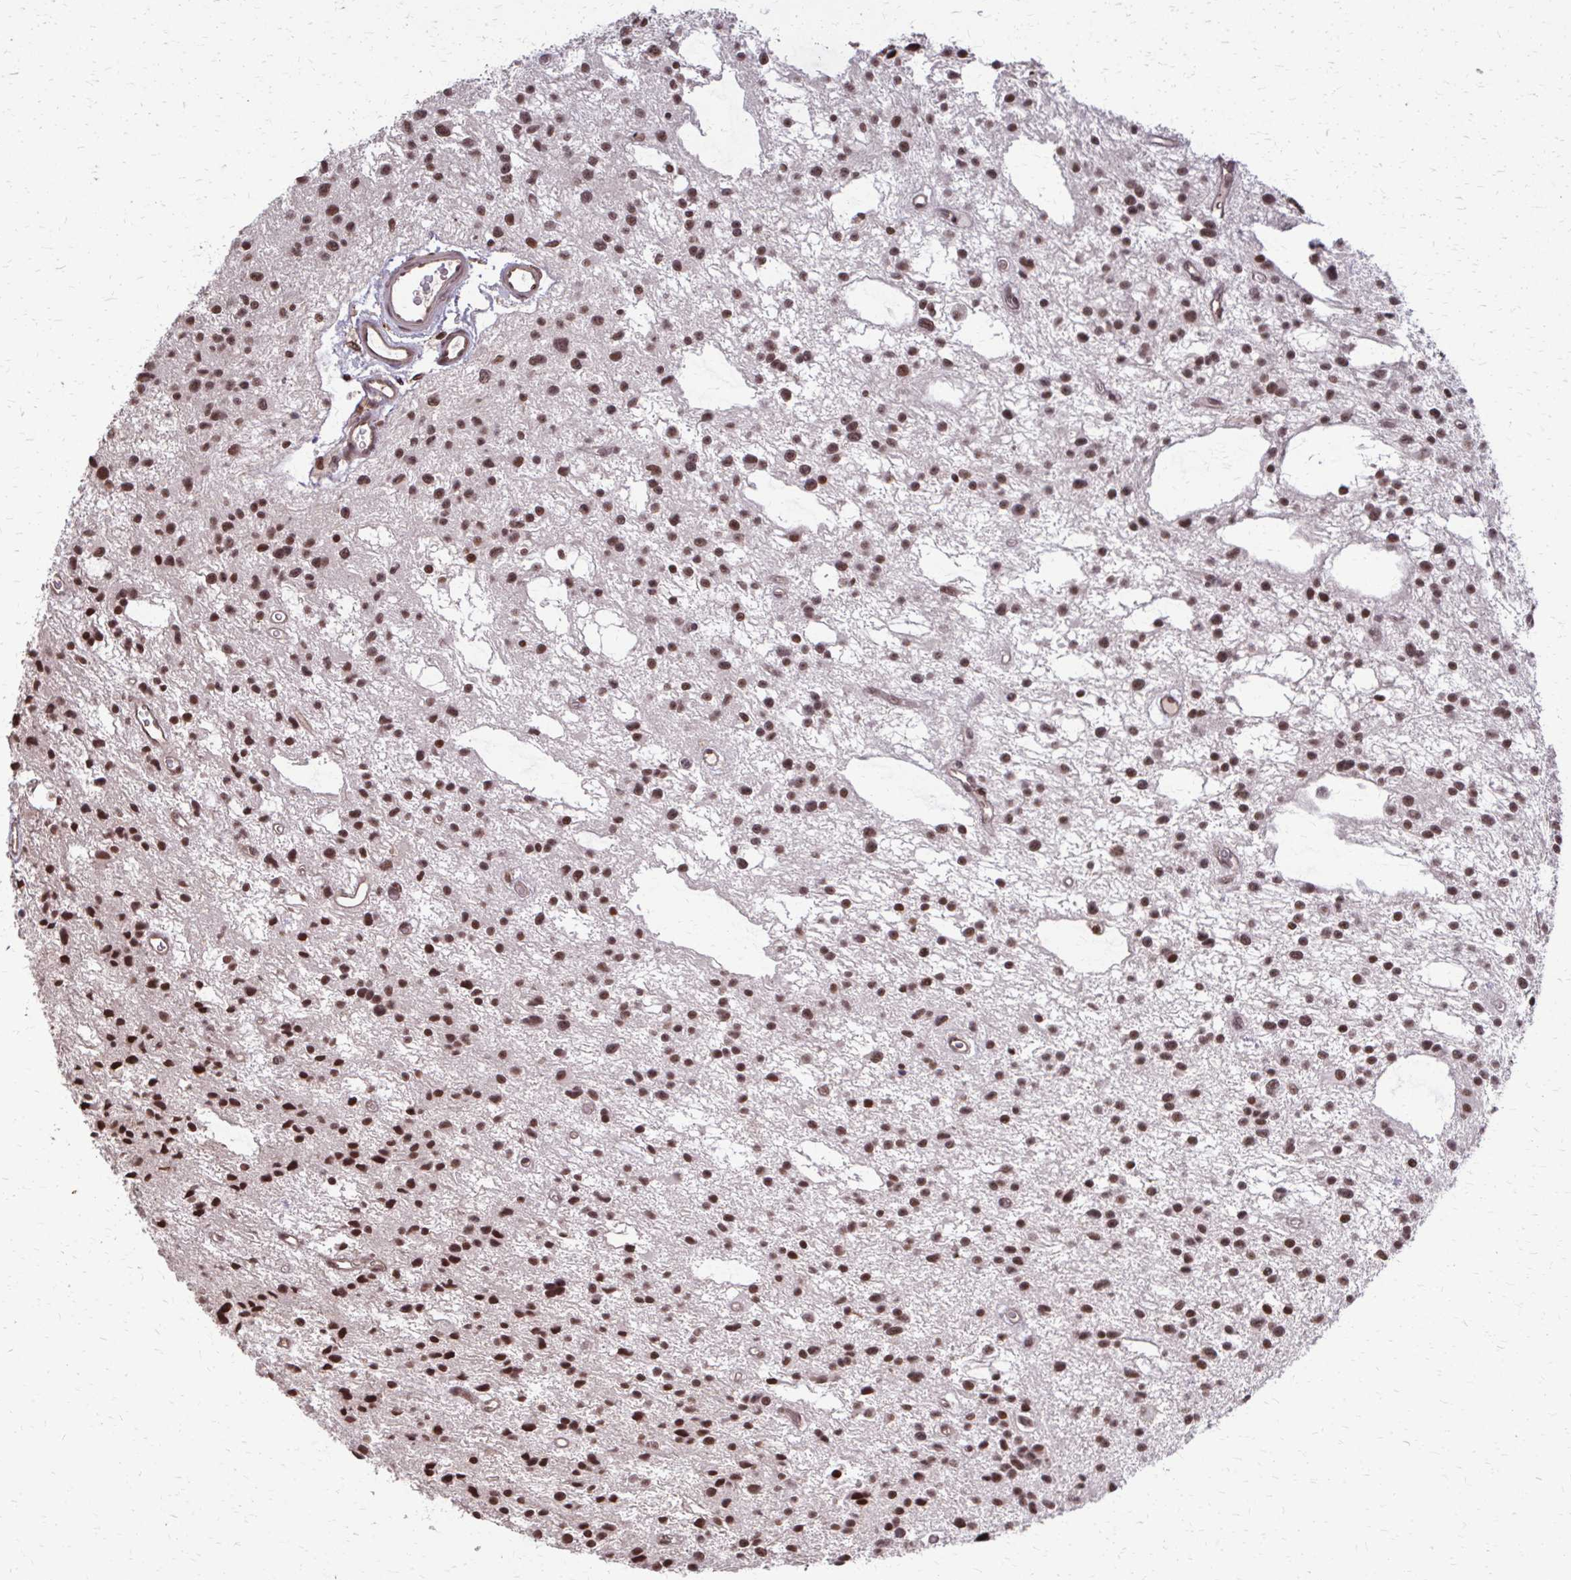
{"staining": {"intensity": "moderate", "quantity": ">75%", "location": "nuclear"}, "tissue": "glioma", "cell_type": "Tumor cells", "image_type": "cancer", "snomed": [{"axis": "morphology", "description": "Glioma, malignant, Low grade"}, {"axis": "topography", "description": "Brain"}], "caption": "Protein staining shows moderate nuclear positivity in approximately >75% of tumor cells in malignant low-grade glioma. (DAB (3,3'-diaminobenzidine) IHC with brightfield microscopy, high magnification).", "gene": "SS18", "patient": {"sex": "male", "age": 43}}